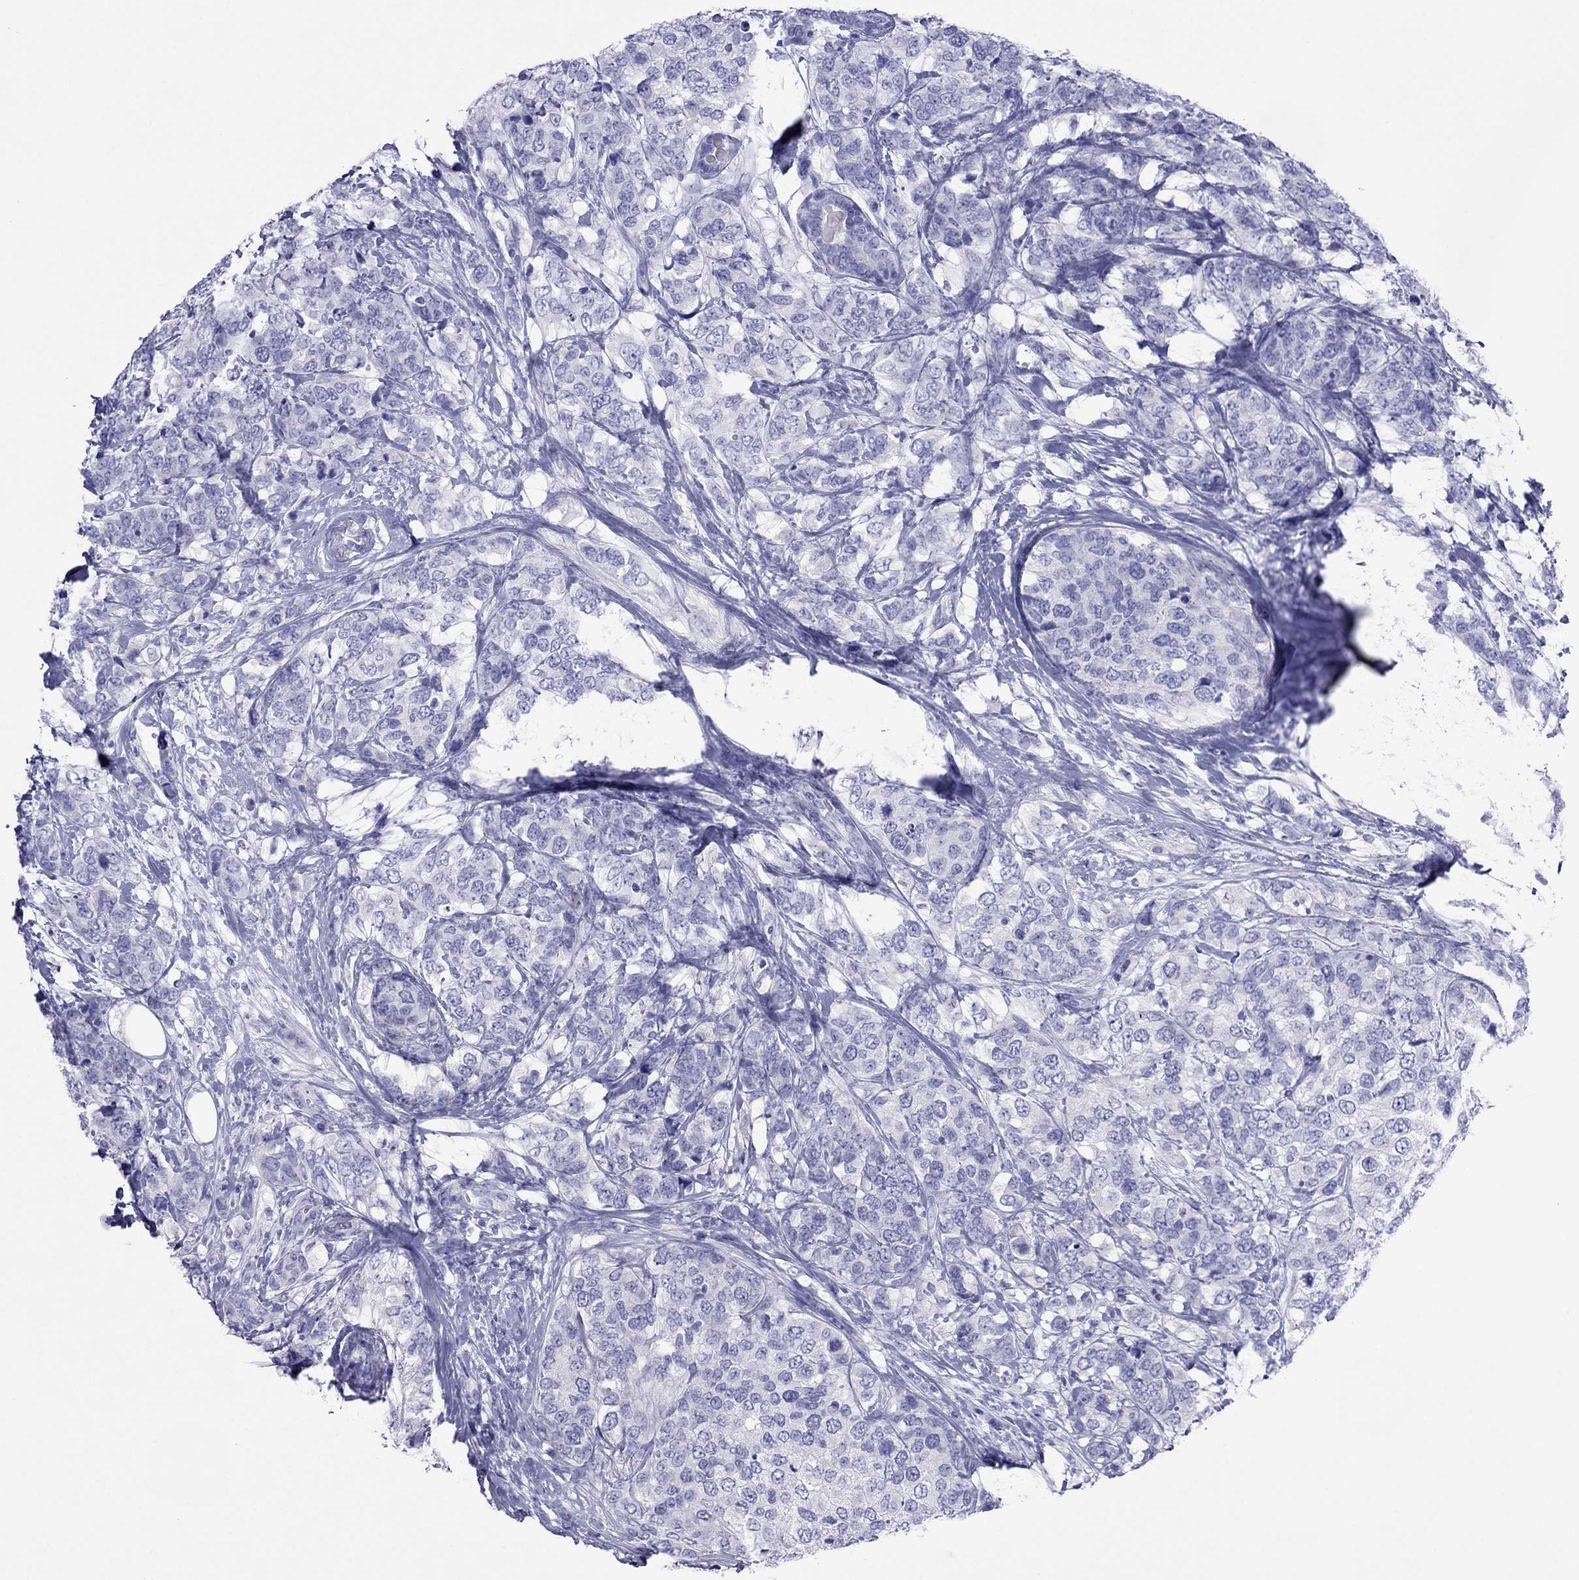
{"staining": {"intensity": "negative", "quantity": "none", "location": "none"}, "tissue": "breast cancer", "cell_type": "Tumor cells", "image_type": "cancer", "snomed": [{"axis": "morphology", "description": "Lobular carcinoma"}, {"axis": "topography", "description": "Breast"}], "caption": "Immunohistochemistry of lobular carcinoma (breast) reveals no expression in tumor cells. Nuclei are stained in blue.", "gene": "PCDHA6", "patient": {"sex": "female", "age": 59}}